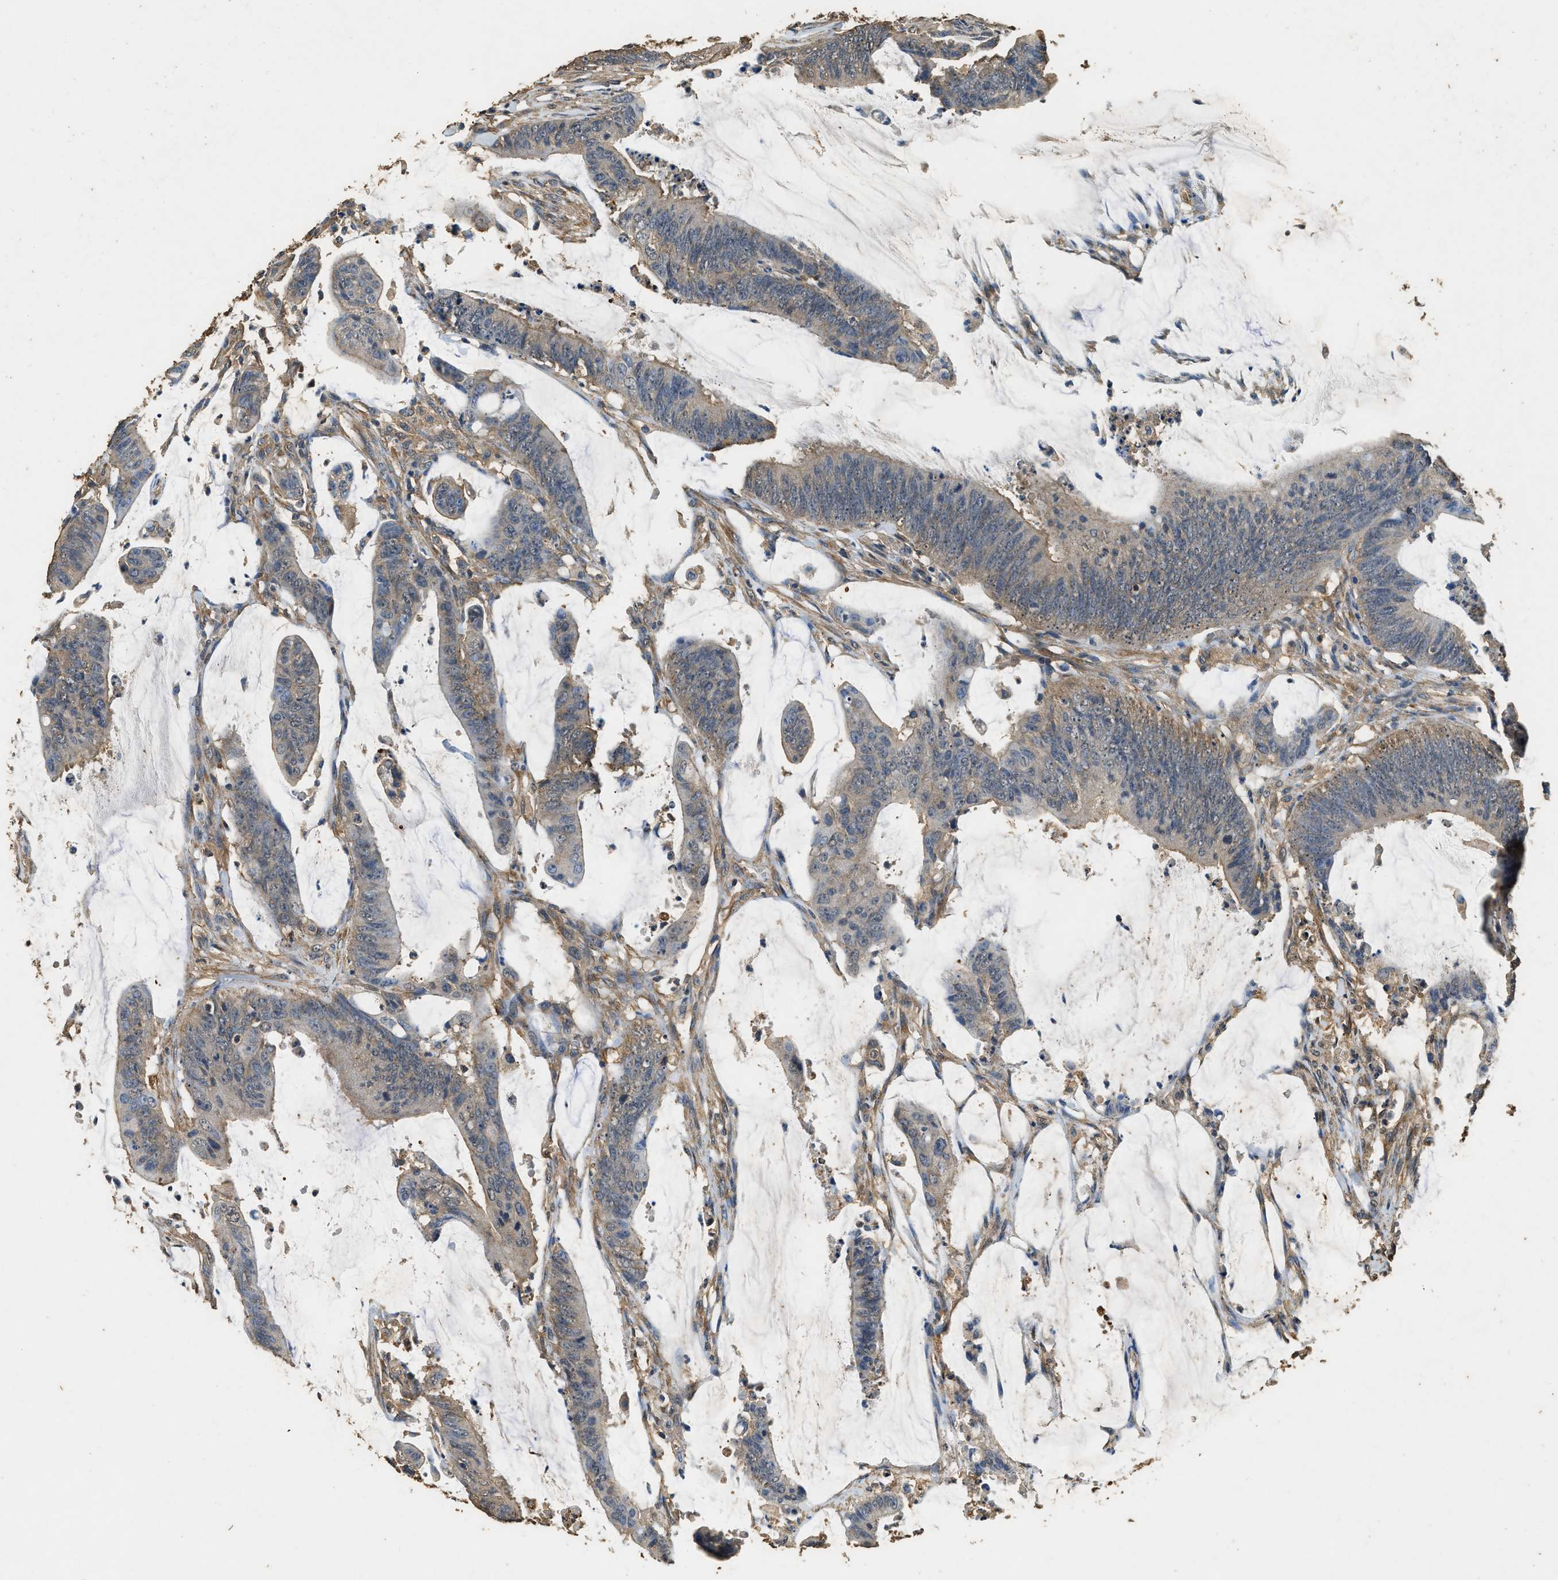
{"staining": {"intensity": "weak", "quantity": "25%-75%", "location": "cytoplasmic/membranous"}, "tissue": "colorectal cancer", "cell_type": "Tumor cells", "image_type": "cancer", "snomed": [{"axis": "morphology", "description": "Adenocarcinoma, NOS"}, {"axis": "topography", "description": "Rectum"}], "caption": "A high-resolution image shows IHC staining of adenocarcinoma (colorectal), which exhibits weak cytoplasmic/membranous staining in about 25%-75% of tumor cells.", "gene": "MIB1", "patient": {"sex": "female", "age": 66}}